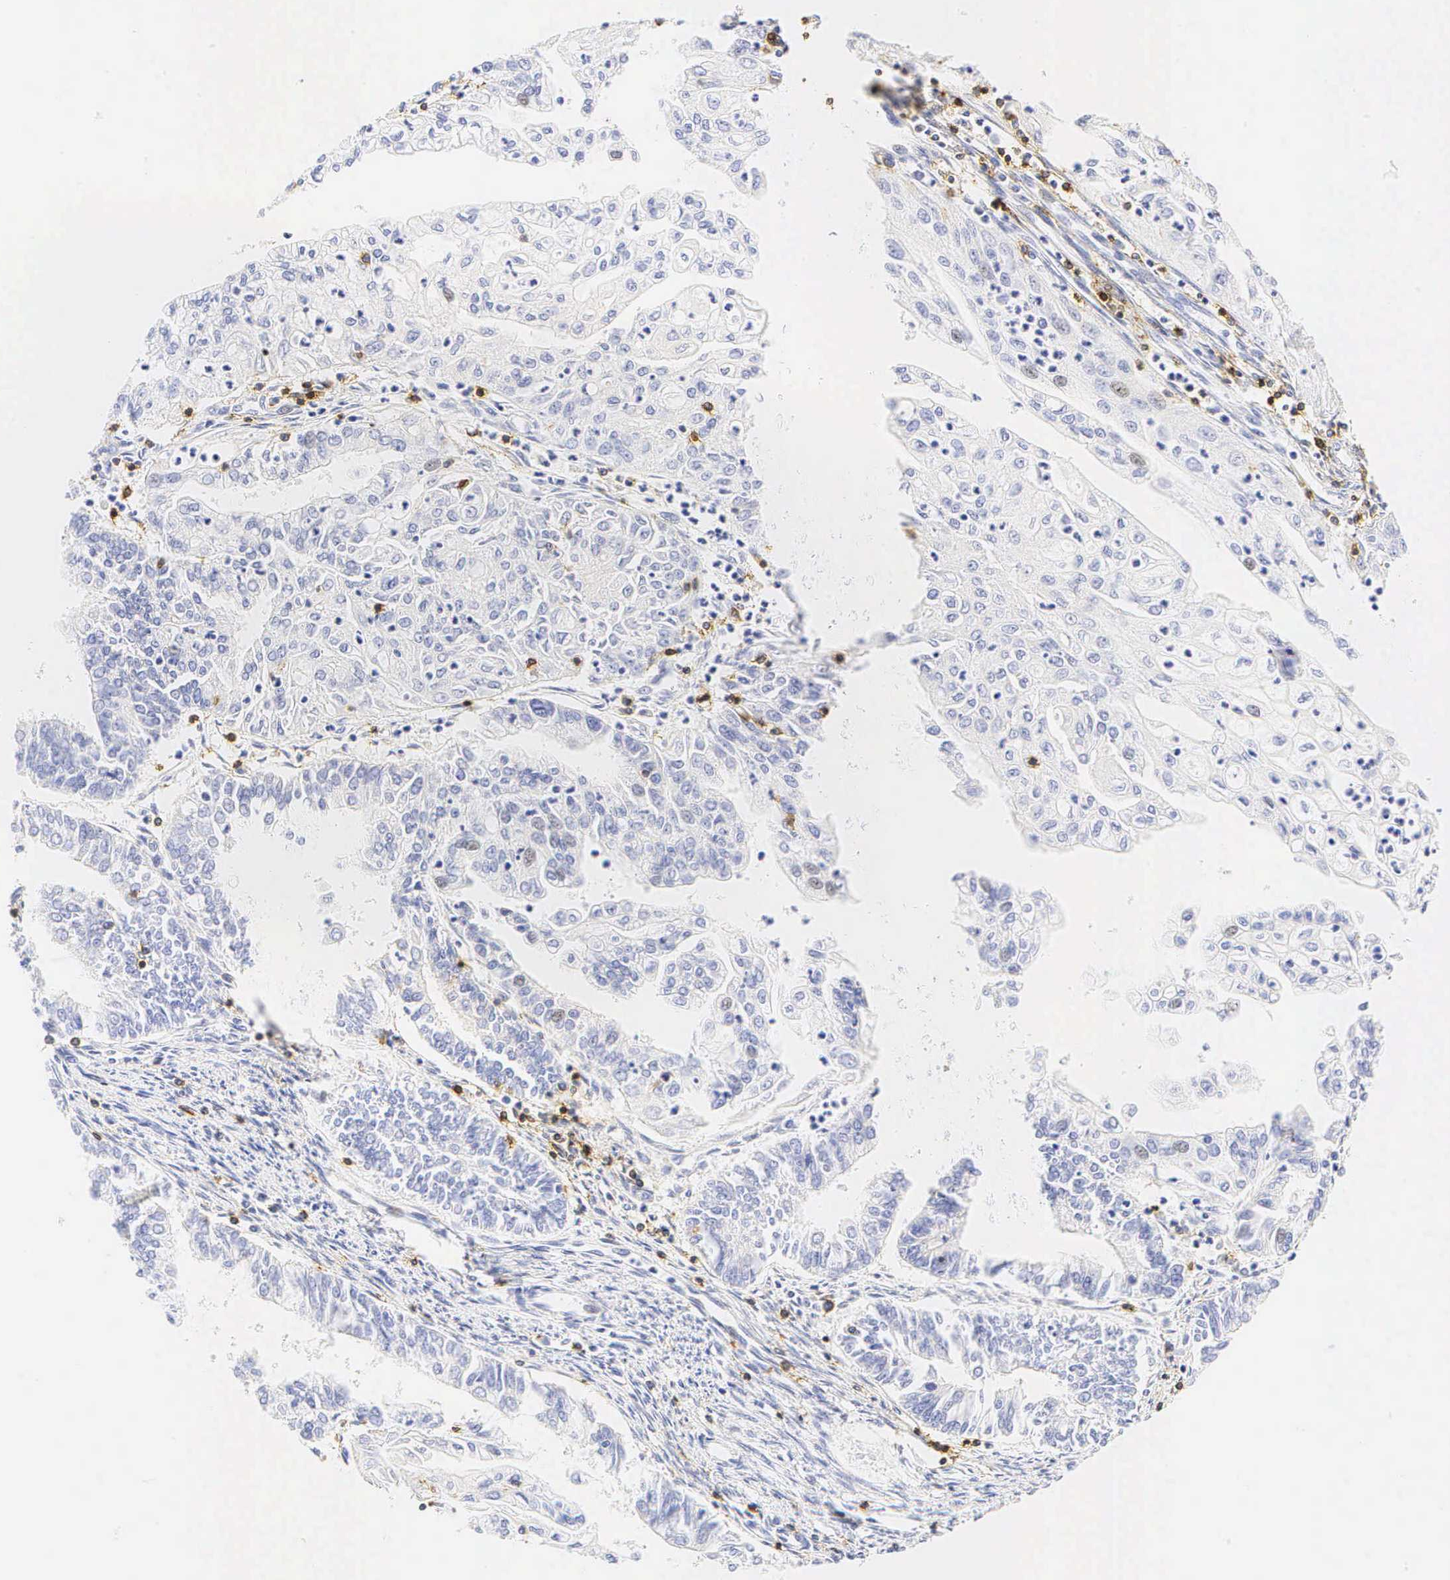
{"staining": {"intensity": "negative", "quantity": "none", "location": "none"}, "tissue": "endometrial cancer", "cell_type": "Tumor cells", "image_type": "cancer", "snomed": [{"axis": "morphology", "description": "Adenocarcinoma, NOS"}, {"axis": "topography", "description": "Endometrium"}], "caption": "This is an immunohistochemistry micrograph of endometrial adenocarcinoma. There is no positivity in tumor cells.", "gene": "CD3E", "patient": {"sex": "female", "age": 75}}